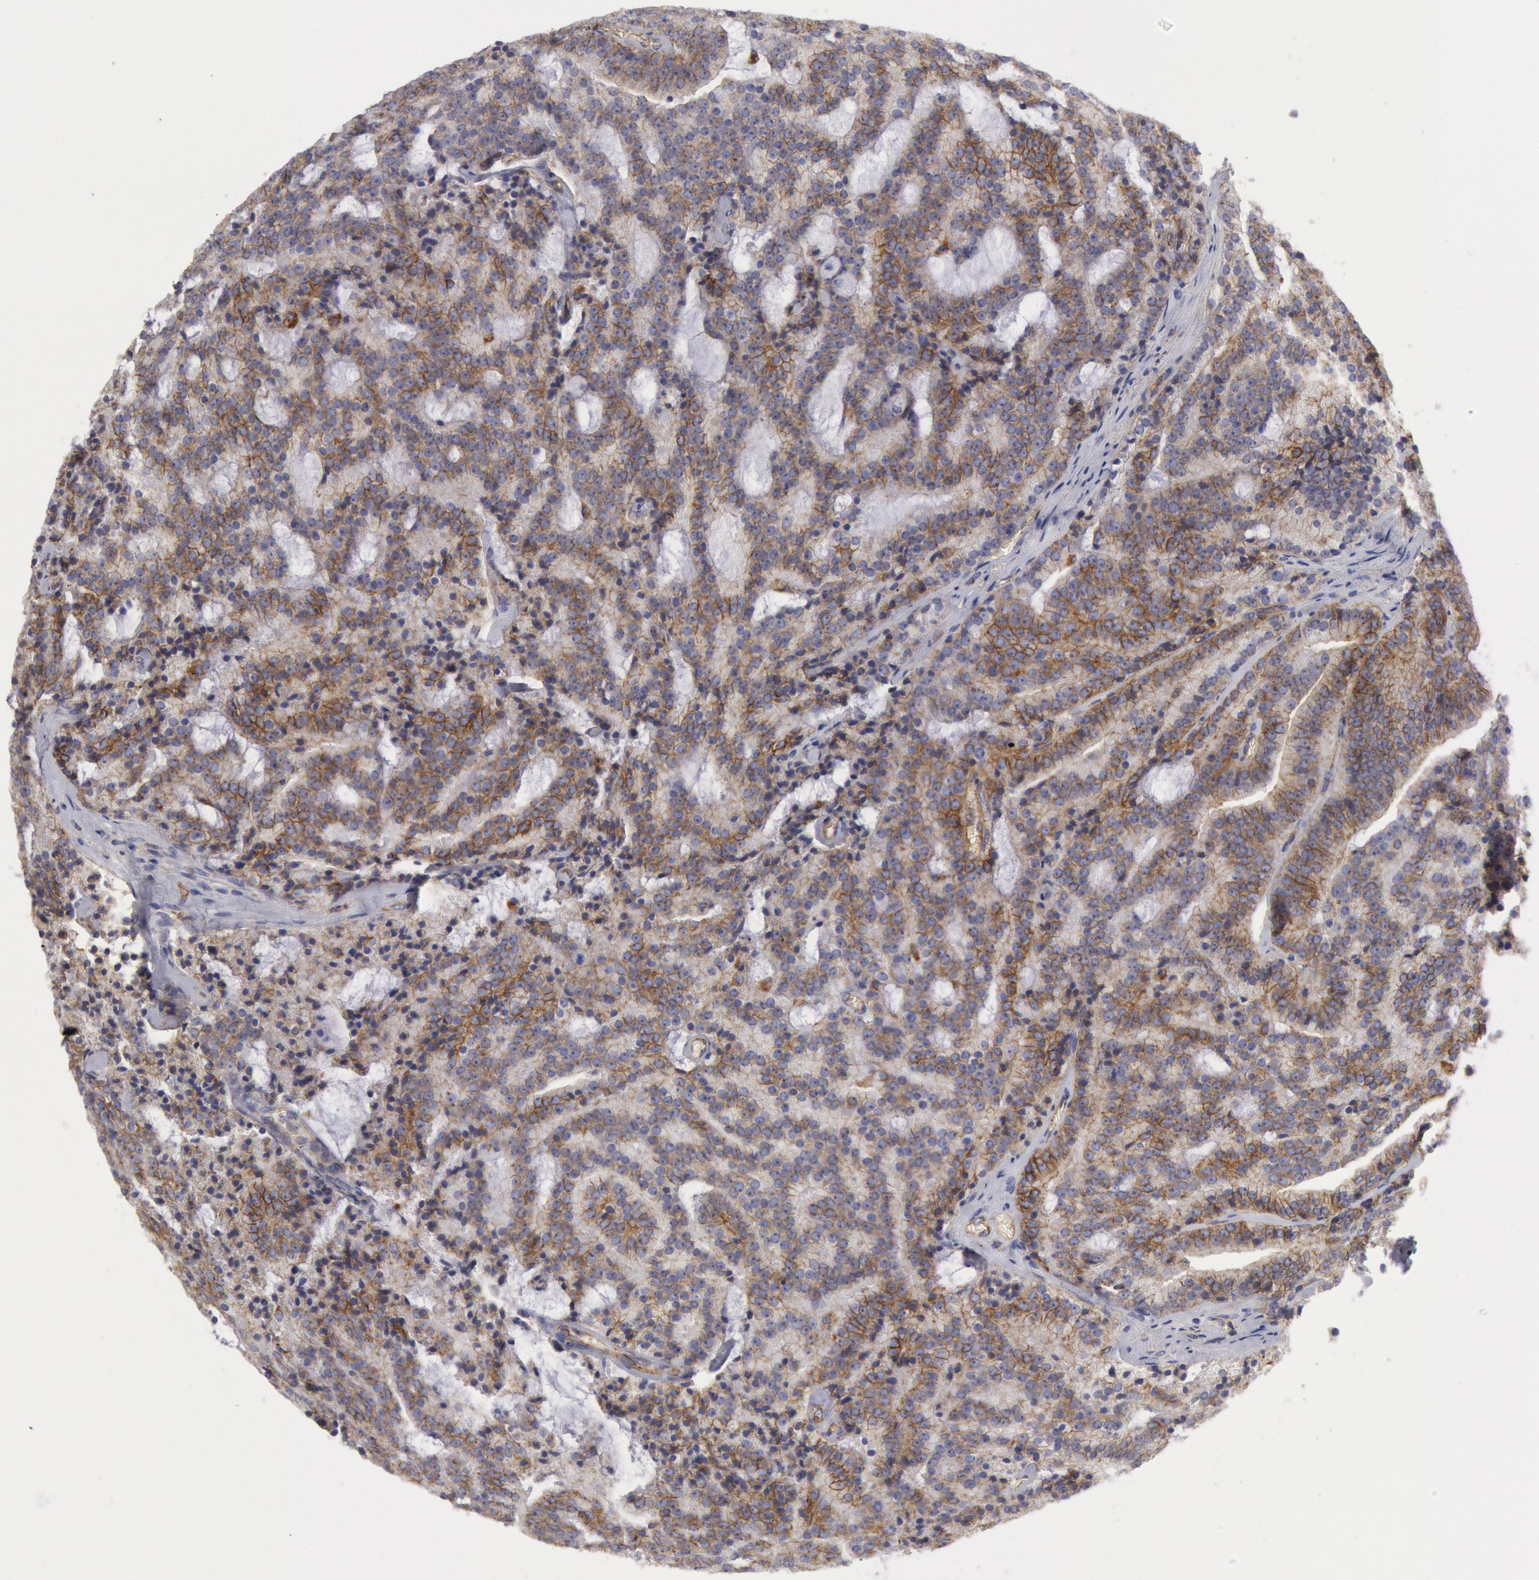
{"staining": {"intensity": "weak", "quantity": ">75%", "location": "cytoplasmic/membranous"}, "tissue": "prostate cancer", "cell_type": "Tumor cells", "image_type": "cancer", "snomed": [{"axis": "morphology", "description": "Adenocarcinoma, Medium grade"}, {"axis": "topography", "description": "Prostate"}], "caption": "Prostate medium-grade adenocarcinoma stained with a protein marker demonstrates weak staining in tumor cells.", "gene": "FLOT1", "patient": {"sex": "male", "age": 65}}